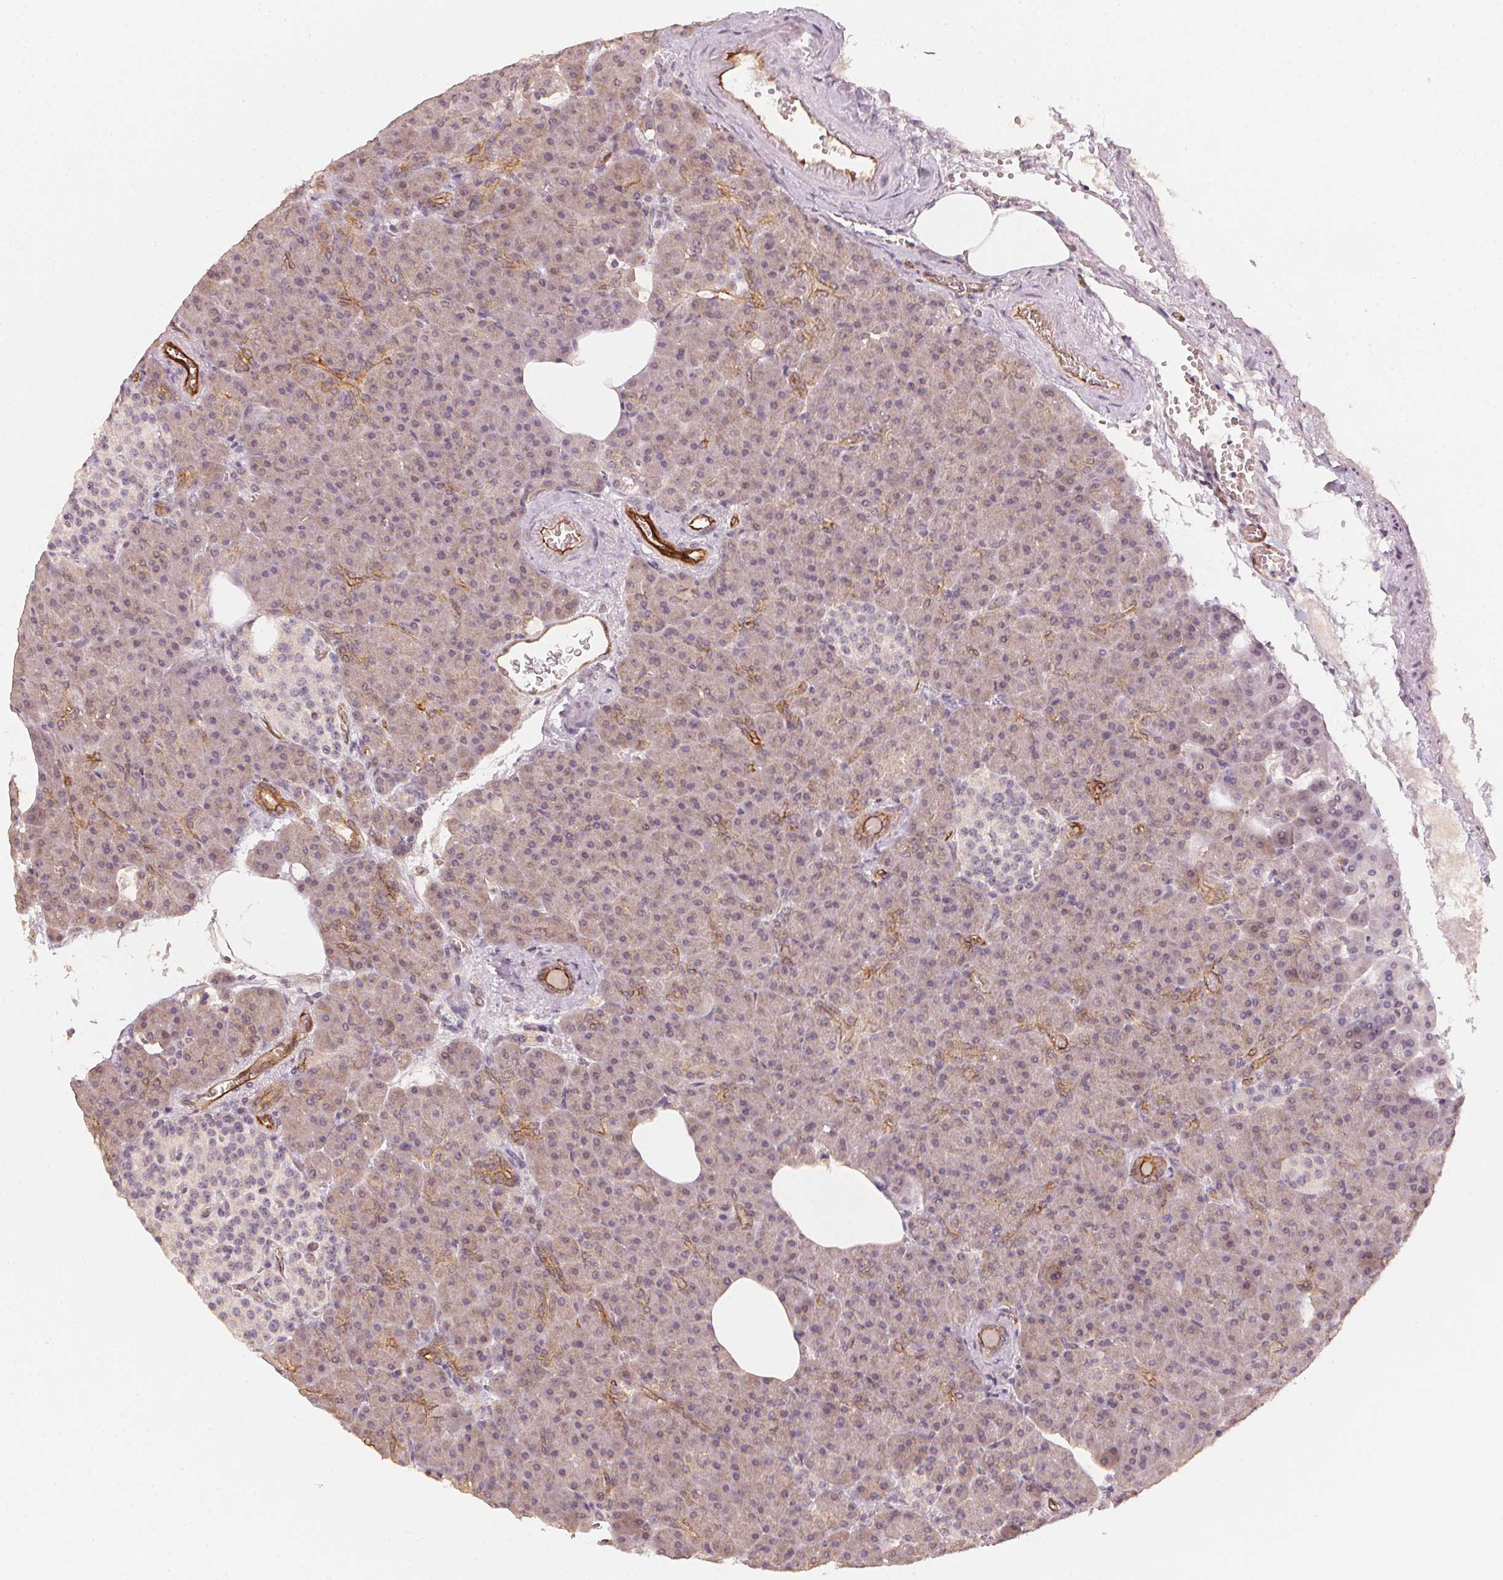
{"staining": {"intensity": "moderate", "quantity": "<25%", "location": "cytoplasmic/membranous"}, "tissue": "pancreas", "cell_type": "Exocrine glandular cells", "image_type": "normal", "snomed": [{"axis": "morphology", "description": "Normal tissue, NOS"}, {"axis": "topography", "description": "Pancreas"}], "caption": "The image shows immunohistochemical staining of unremarkable pancreas. There is moderate cytoplasmic/membranous staining is seen in approximately <25% of exocrine glandular cells. (DAB = brown stain, brightfield microscopy at high magnification).", "gene": "CIB1", "patient": {"sex": "female", "age": 74}}